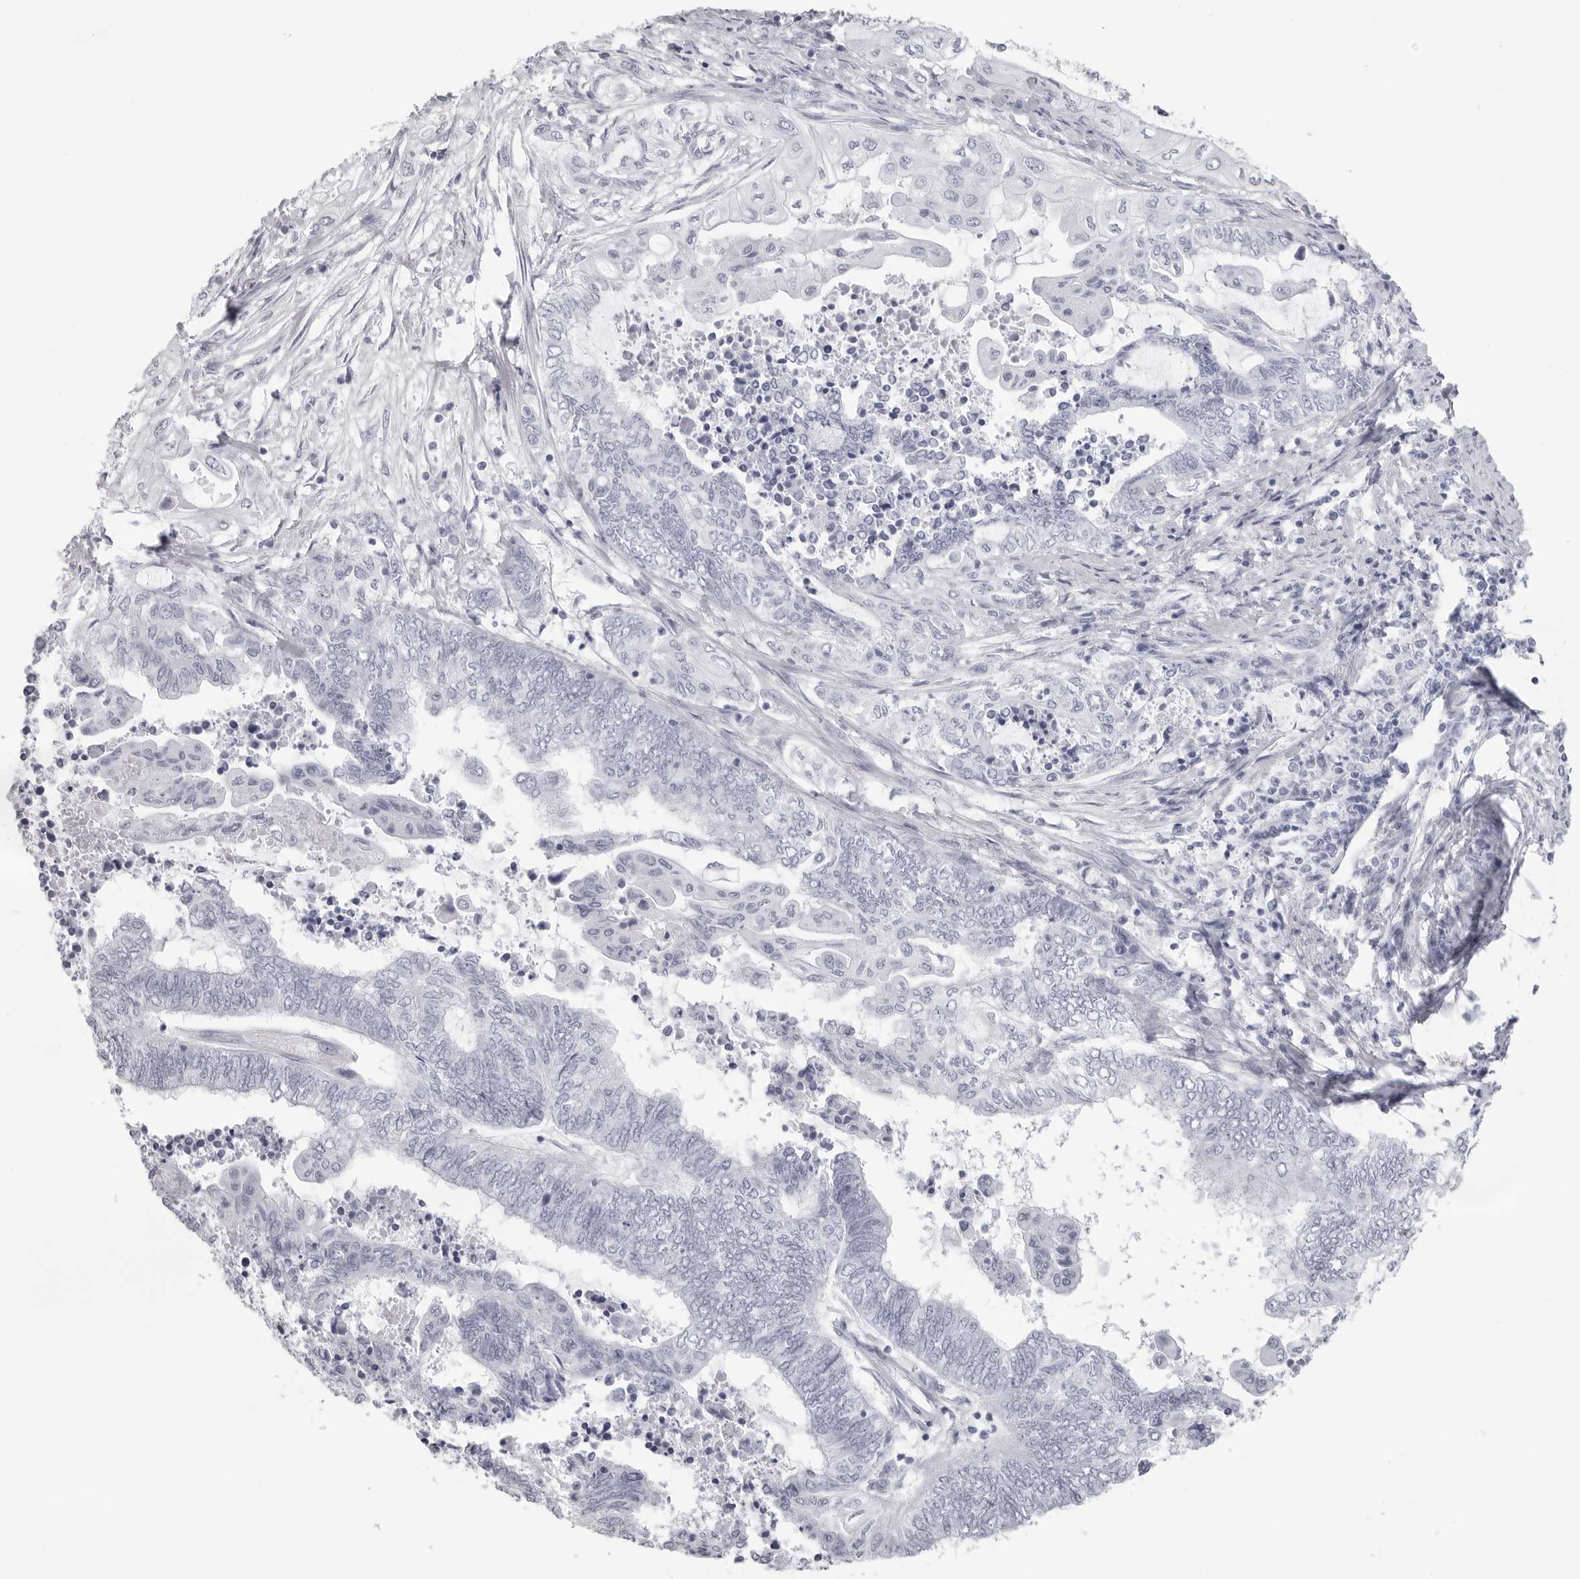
{"staining": {"intensity": "negative", "quantity": "none", "location": "none"}, "tissue": "endometrial cancer", "cell_type": "Tumor cells", "image_type": "cancer", "snomed": [{"axis": "morphology", "description": "Adenocarcinoma, NOS"}, {"axis": "topography", "description": "Uterus"}, {"axis": "topography", "description": "Endometrium"}], "caption": "Immunohistochemistry (IHC) photomicrograph of neoplastic tissue: adenocarcinoma (endometrial) stained with DAB (3,3'-diaminobenzidine) shows no significant protein positivity in tumor cells.", "gene": "CST2", "patient": {"sex": "female", "age": 70}}